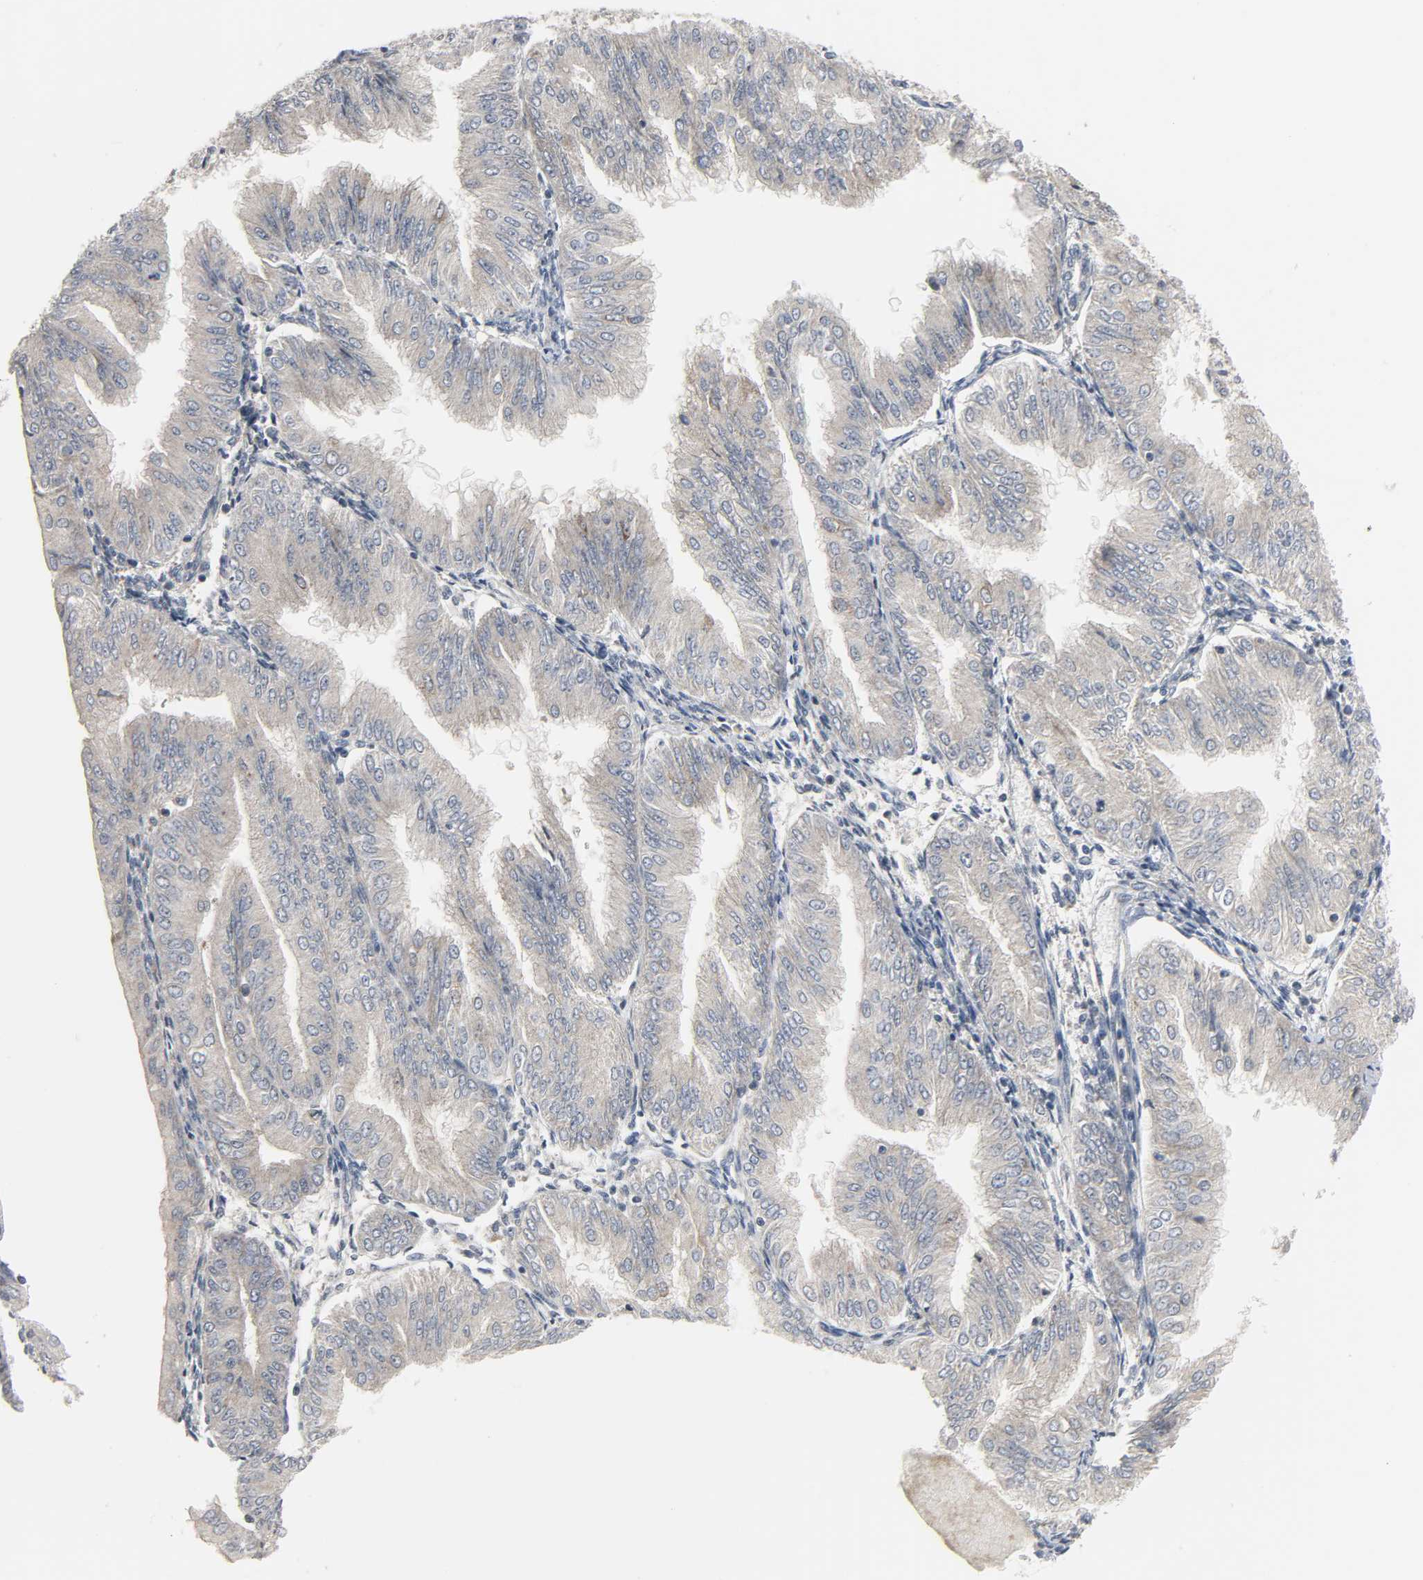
{"staining": {"intensity": "weak", "quantity": ">75%", "location": "cytoplasmic/membranous"}, "tissue": "endometrial cancer", "cell_type": "Tumor cells", "image_type": "cancer", "snomed": [{"axis": "morphology", "description": "Adenocarcinoma, NOS"}, {"axis": "topography", "description": "Endometrium"}], "caption": "This histopathology image reveals immunohistochemistry (IHC) staining of endometrial adenocarcinoma, with low weak cytoplasmic/membranous positivity in about >75% of tumor cells.", "gene": "CLIP1", "patient": {"sex": "female", "age": 53}}